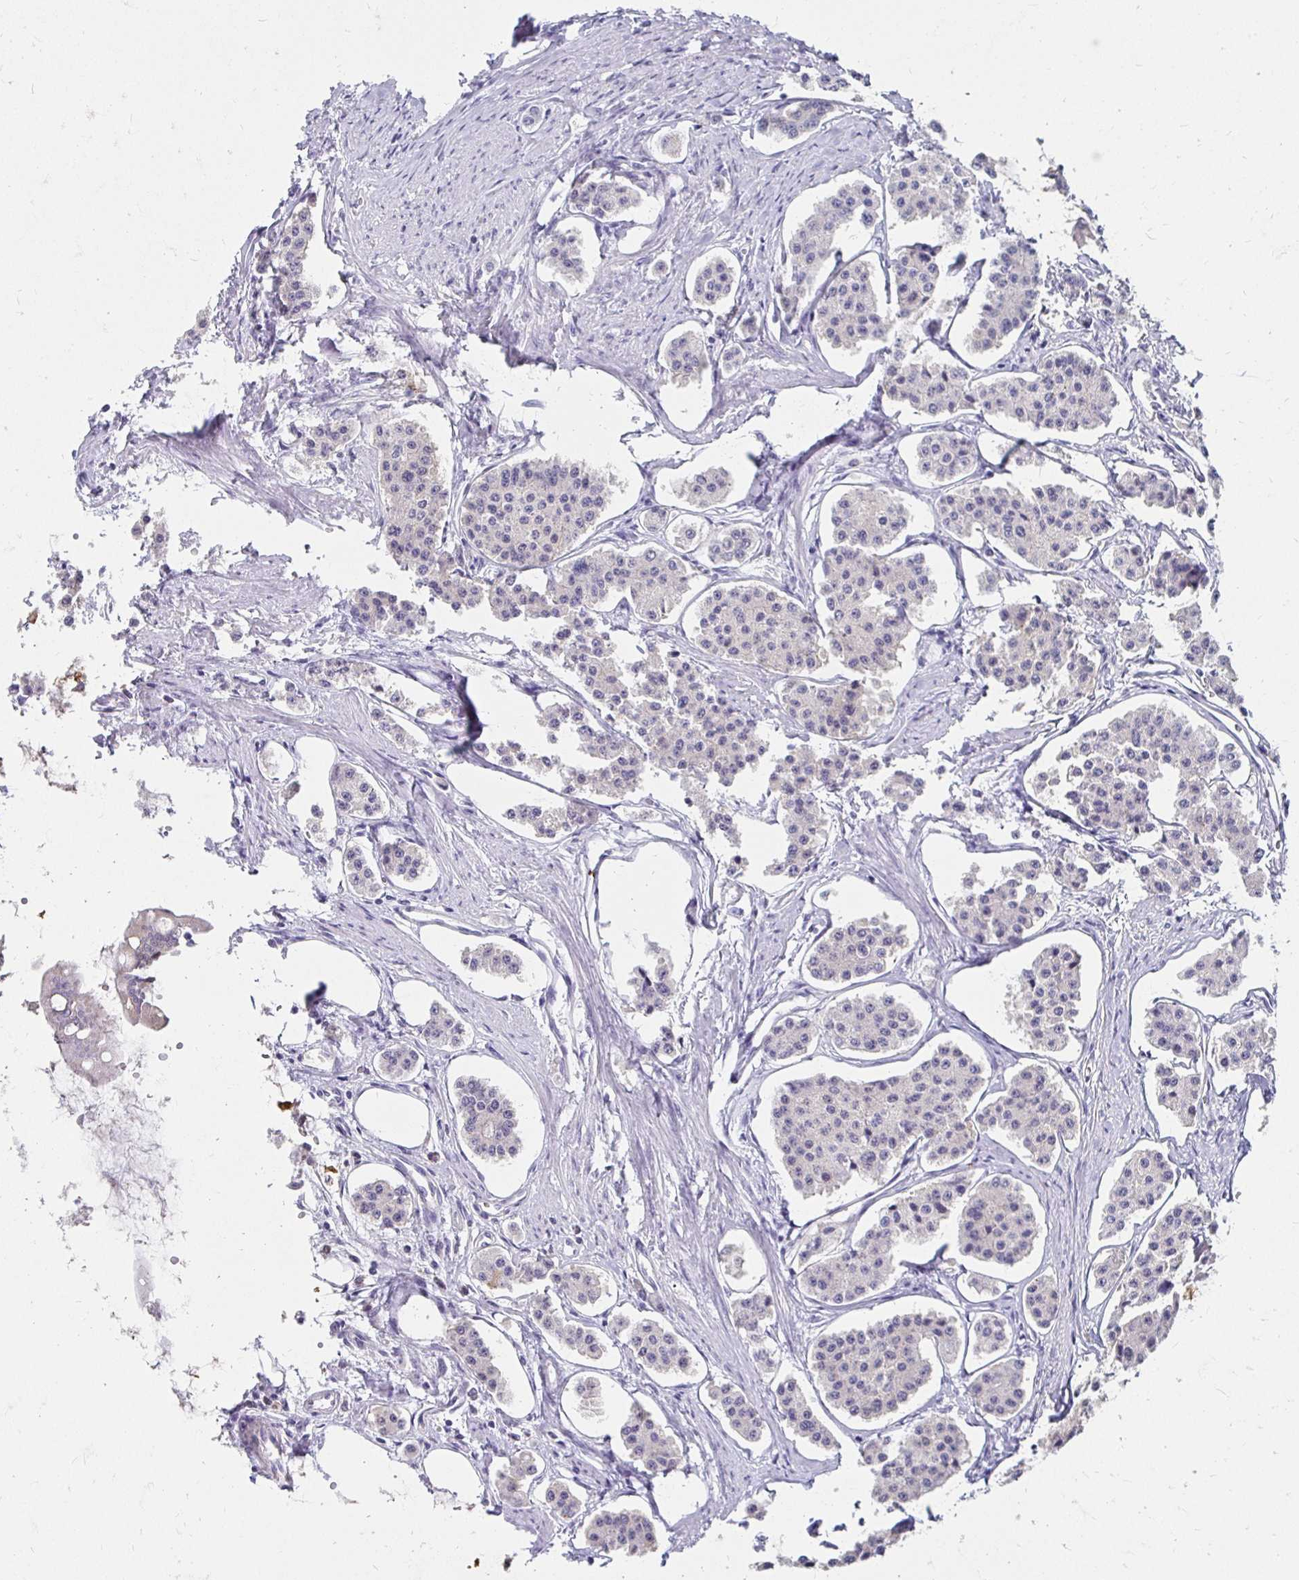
{"staining": {"intensity": "negative", "quantity": "none", "location": "none"}, "tissue": "carcinoid", "cell_type": "Tumor cells", "image_type": "cancer", "snomed": [{"axis": "morphology", "description": "Carcinoid, malignant, NOS"}, {"axis": "topography", "description": "Small intestine"}], "caption": "Immunohistochemistry image of carcinoid stained for a protein (brown), which exhibits no expression in tumor cells.", "gene": "PADI2", "patient": {"sex": "female", "age": 65}}